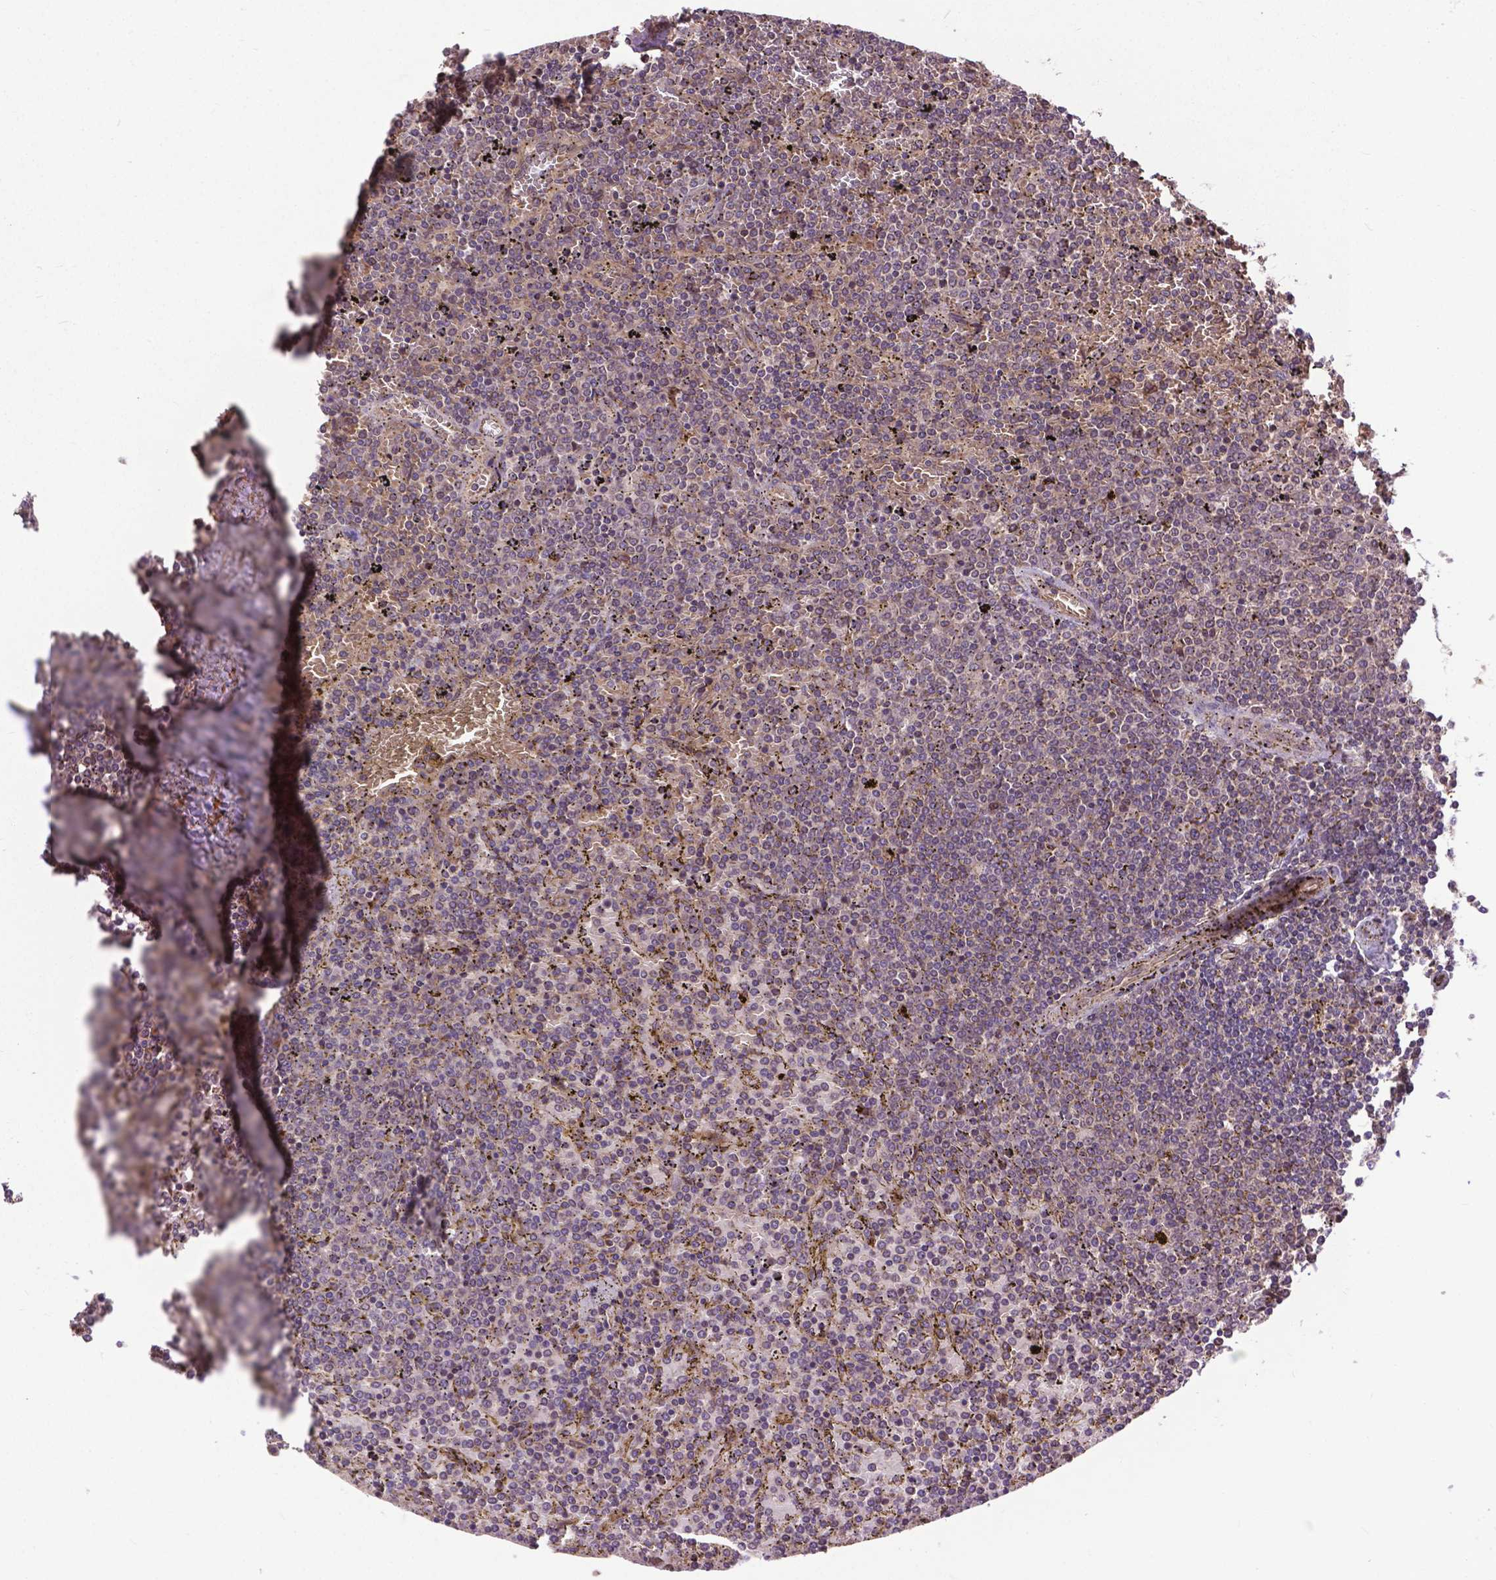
{"staining": {"intensity": "weak", "quantity": ">75%", "location": "cytoplasmic/membranous"}, "tissue": "lymphoma", "cell_type": "Tumor cells", "image_type": "cancer", "snomed": [{"axis": "morphology", "description": "Malignant lymphoma, non-Hodgkin's type, Low grade"}, {"axis": "topography", "description": "Spleen"}], "caption": "This micrograph exhibits immunohistochemistry staining of human low-grade malignant lymphoma, non-Hodgkin's type, with low weak cytoplasmic/membranous positivity in approximately >75% of tumor cells.", "gene": "ZNF616", "patient": {"sex": "female", "age": 77}}